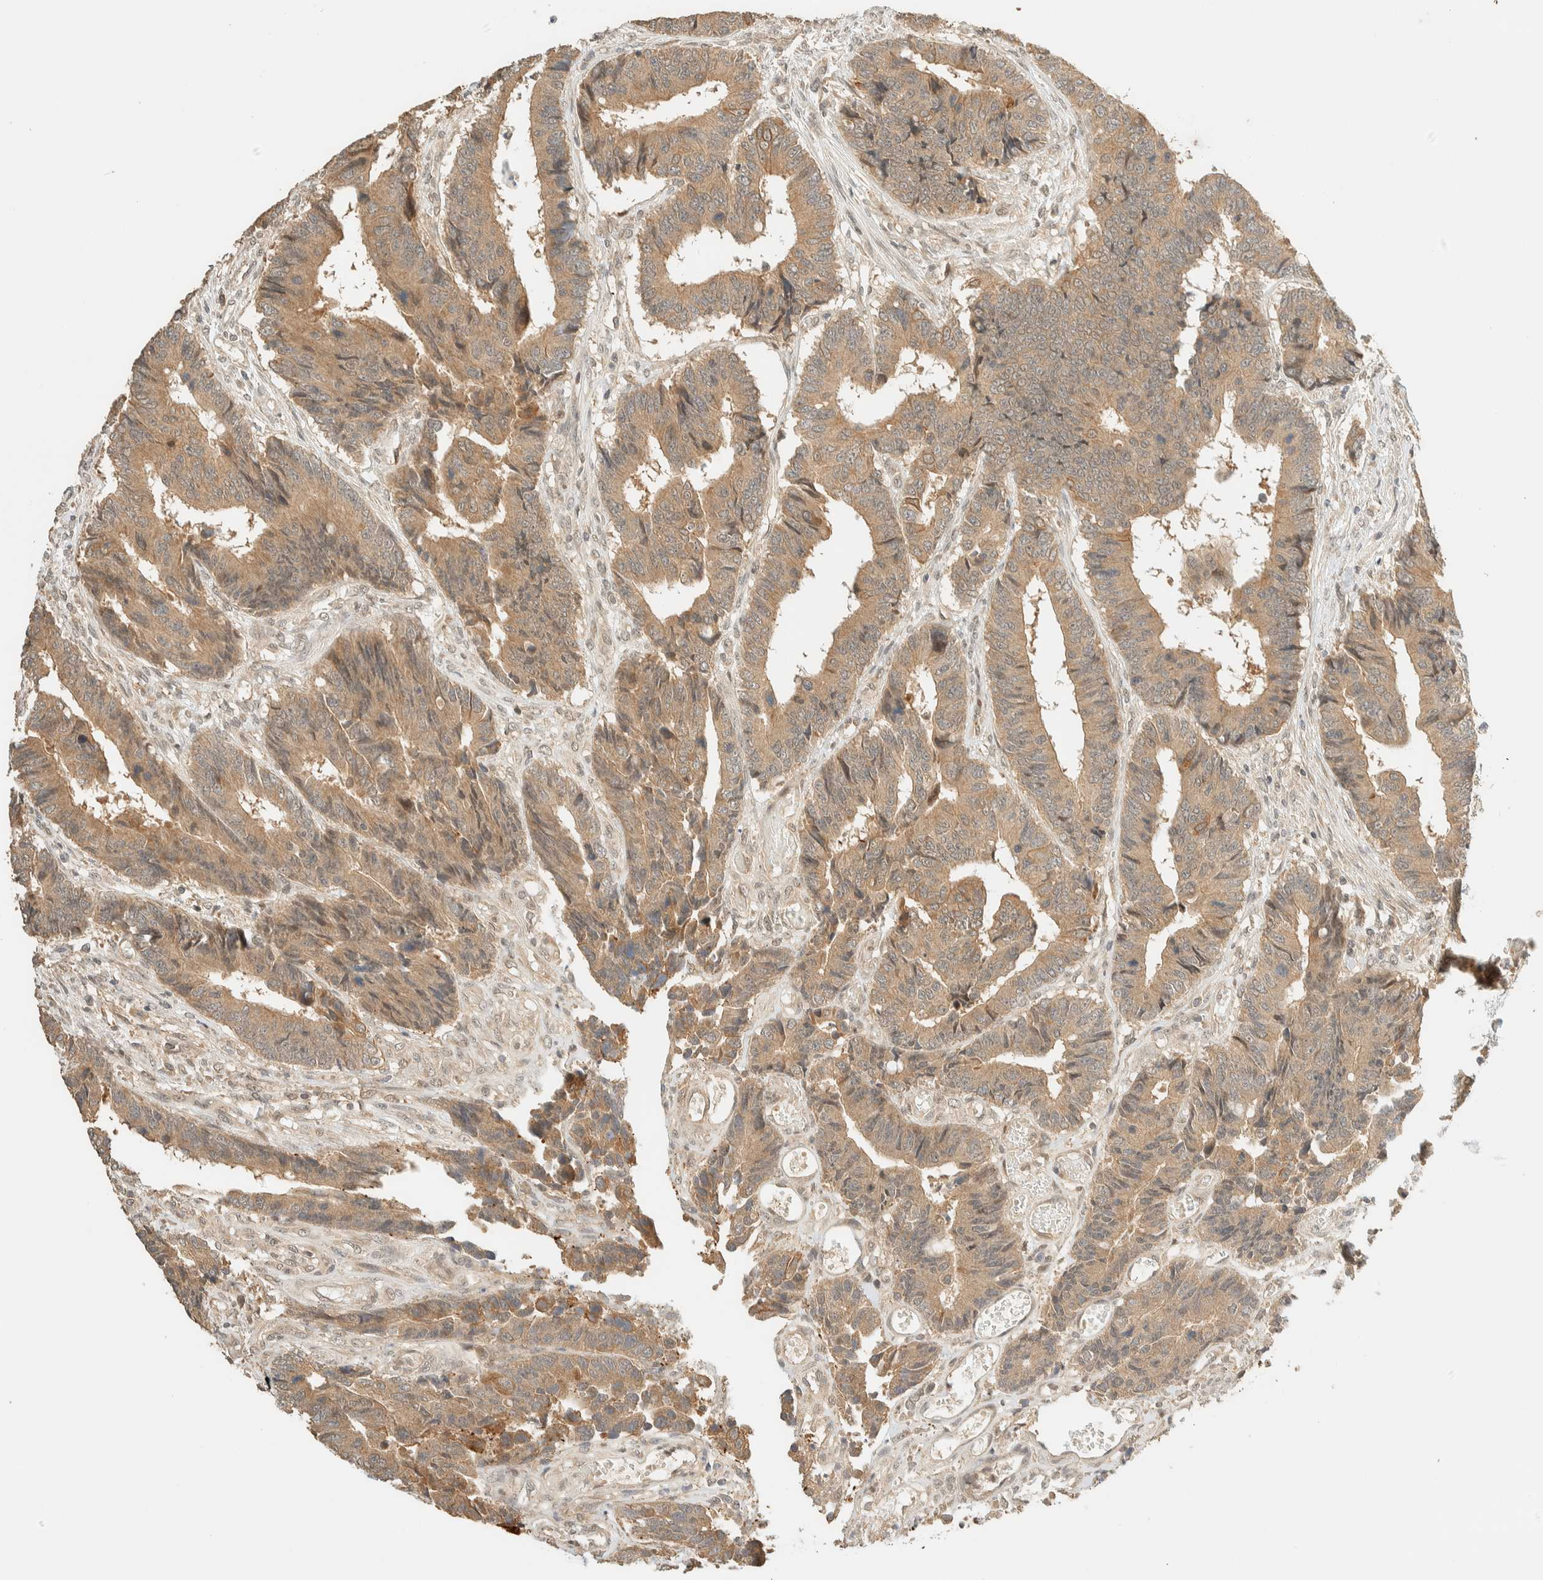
{"staining": {"intensity": "moderate", "quantity": ">75%", "location": "cytoplasmic/membranous"}, "tissue": "colorectal cancer", "cell_type": "Tumor cells", "image_type": "cancer", "snomed": [{"axis": "morphology", "description": "Adenocarcinoma, NOS"}, {"axis": "topography", "description": "Rectum"}], "caption": "A brown stain labels moderate cytoplasmic/membranous staining of a protein in human colorectal cancer tumor cells.", "gene": "ZBTB34", "patient": {"sex": "male", "age": 84}}